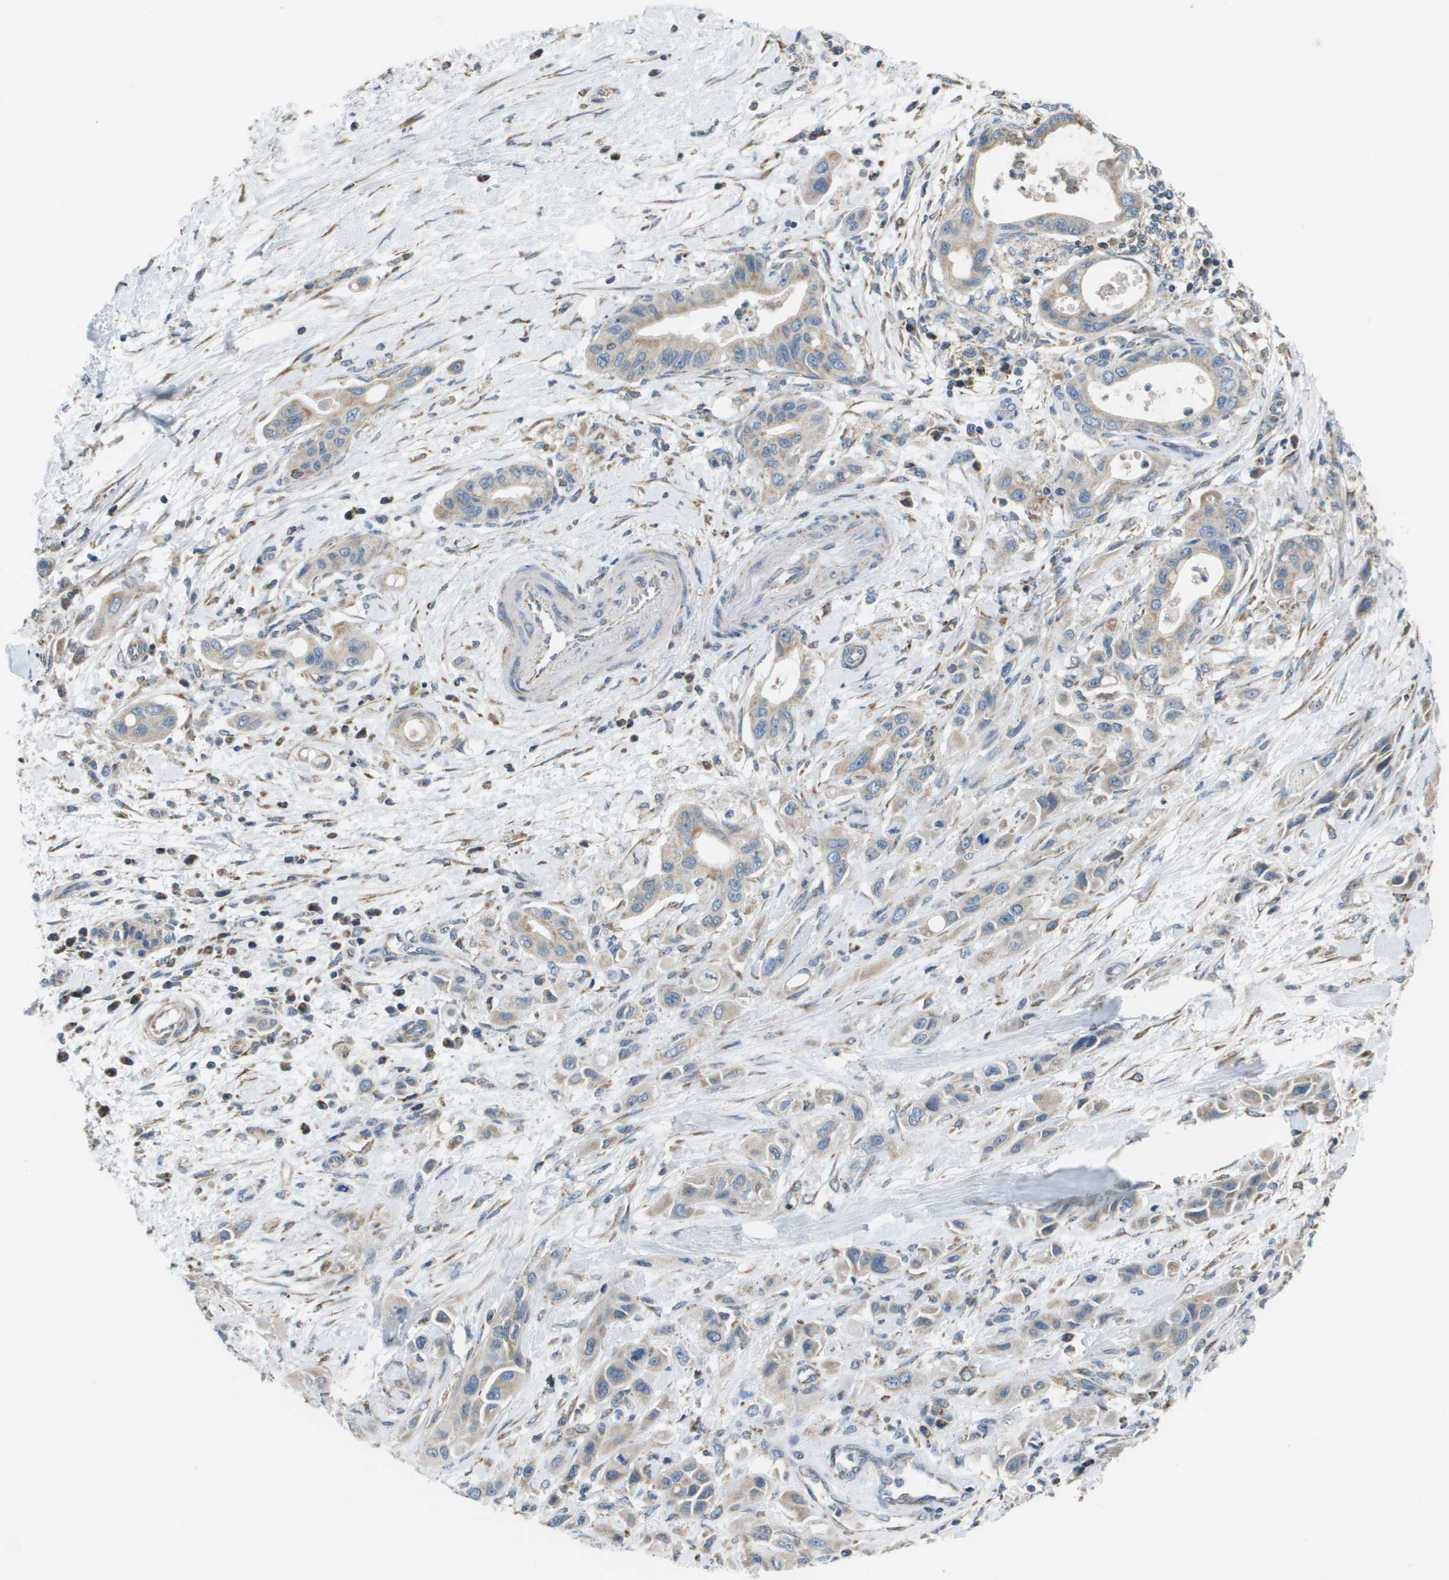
{"staining": {"intensity": "moderate", "quantity": ">75%", "location": "cytoplasmic/membranous"}, "tissue": "pancreatic cancer", "cell_type": "Tumor cells", "image_type": "cancer", "snomed": [{"axis": "morphology", "description": "Adenocarcinoma, NOS"}, {"axis": "topography", "description": "Pancreas"}], "caption": "A high-resolution histopathology image shows immunohistochemistry staining of pancreatic cancer, which displays moderate cytoplasmic/membranous staining in approximately >75% of tumor cells. (DAB IHC, brown staining for protein, blue staining for nuclei).", "gene": "TAOK3", "patient": {"sex": "female", "age": 73}}